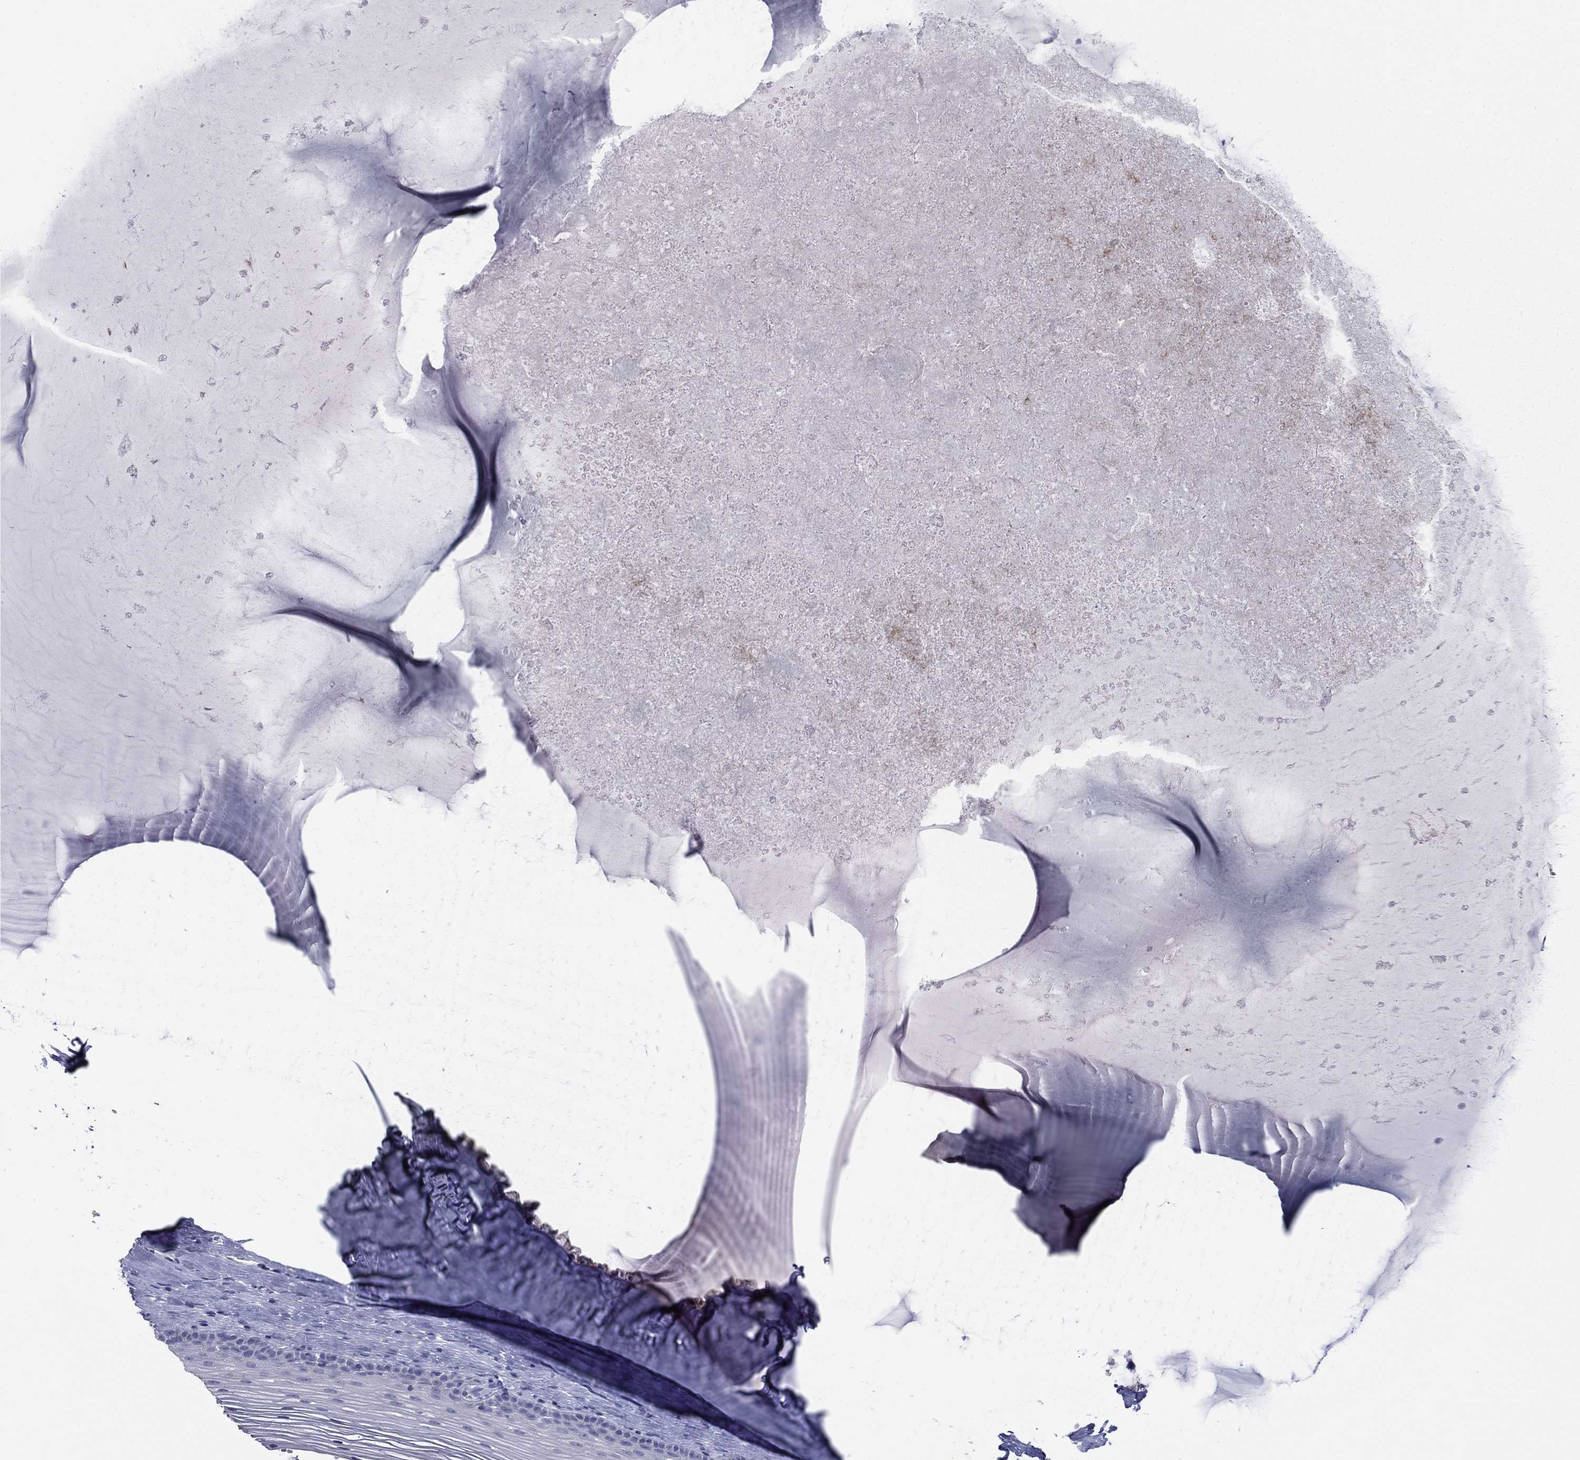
{"staining": {"intensity": "negative", "quantity": "none", "location": "none"}, "tissue": "cervix", "cell_type": "Glandular cells", "image_type": "normal", "snomed": [{"axis": "morphology", "description": "Normal tissue, NOS"}, {"axis": "topography", "description": "Cervix"}], "caption": "Glandular cells are negative for brown protein staining in unremarkable cervix. (Immunohistochemistry (ihc), brightfield microscopy, high magnification).", "gene": "PLS1", "patient": {"sex": "female", "age": 40}}